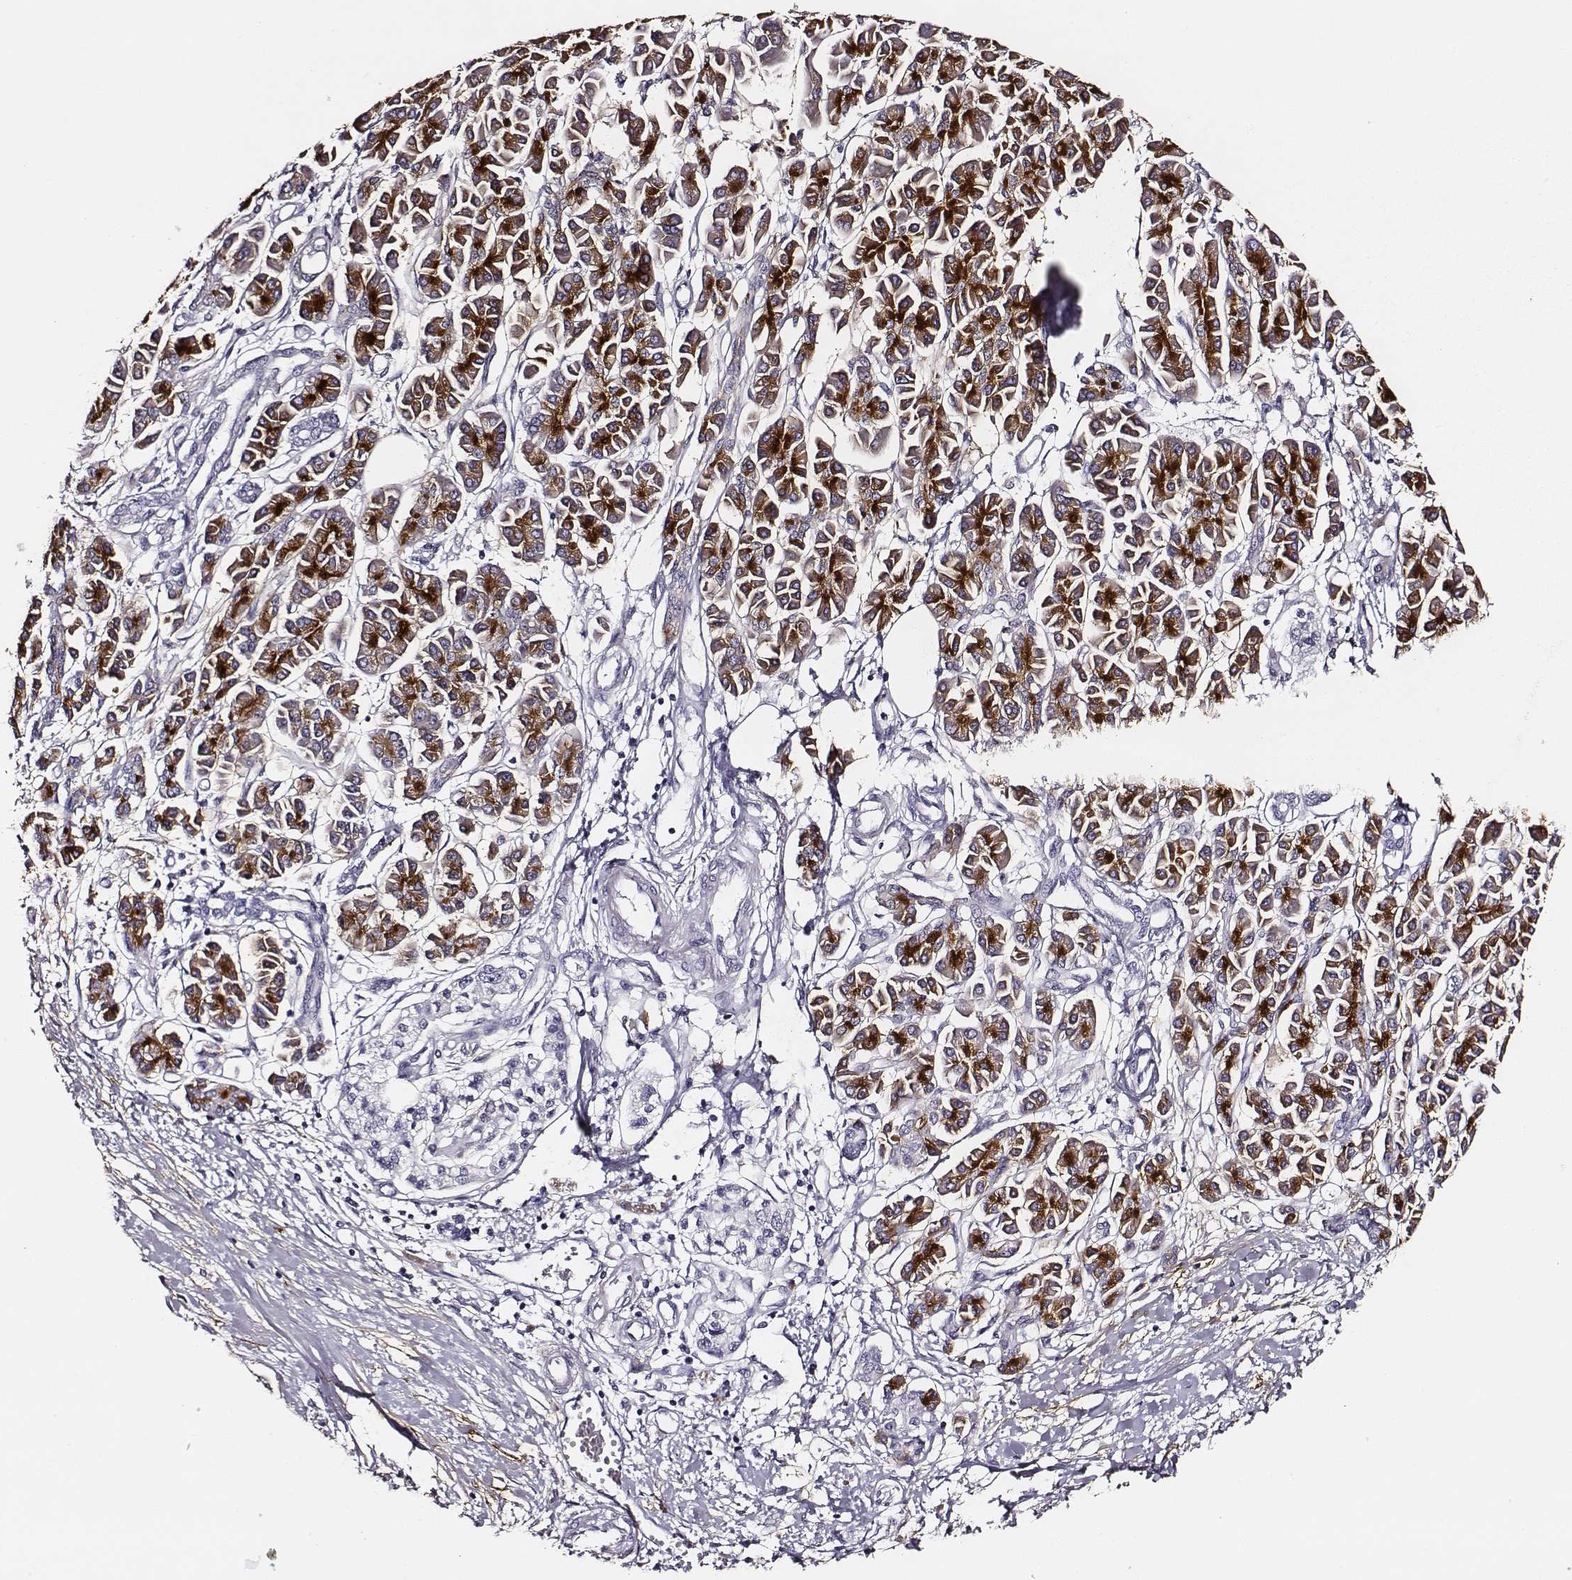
{"staining": {"intensity": "negative", "quantity": "none", "location": "none"}, "tissue": "pancreatic cancer", "cell_type": "Tumor cells", "image_type": "cancer", "snomed": [{"axis": "morphology", "description": "Adenocarcinoma, NOS"}, {"axis": "topography", "description": "Pancreas"}], "caption": "Immunohistochemical staining of pancreatic adenocarcinoma displays no significant expression in tumor cells. (Stains: DAB immunohistochemistry with hematoxylin counter stain, Microscopy: brightfield microscopy at high magnification).", "gene": "DPEP1", "patient": {"sex": "female", "age": 77}}